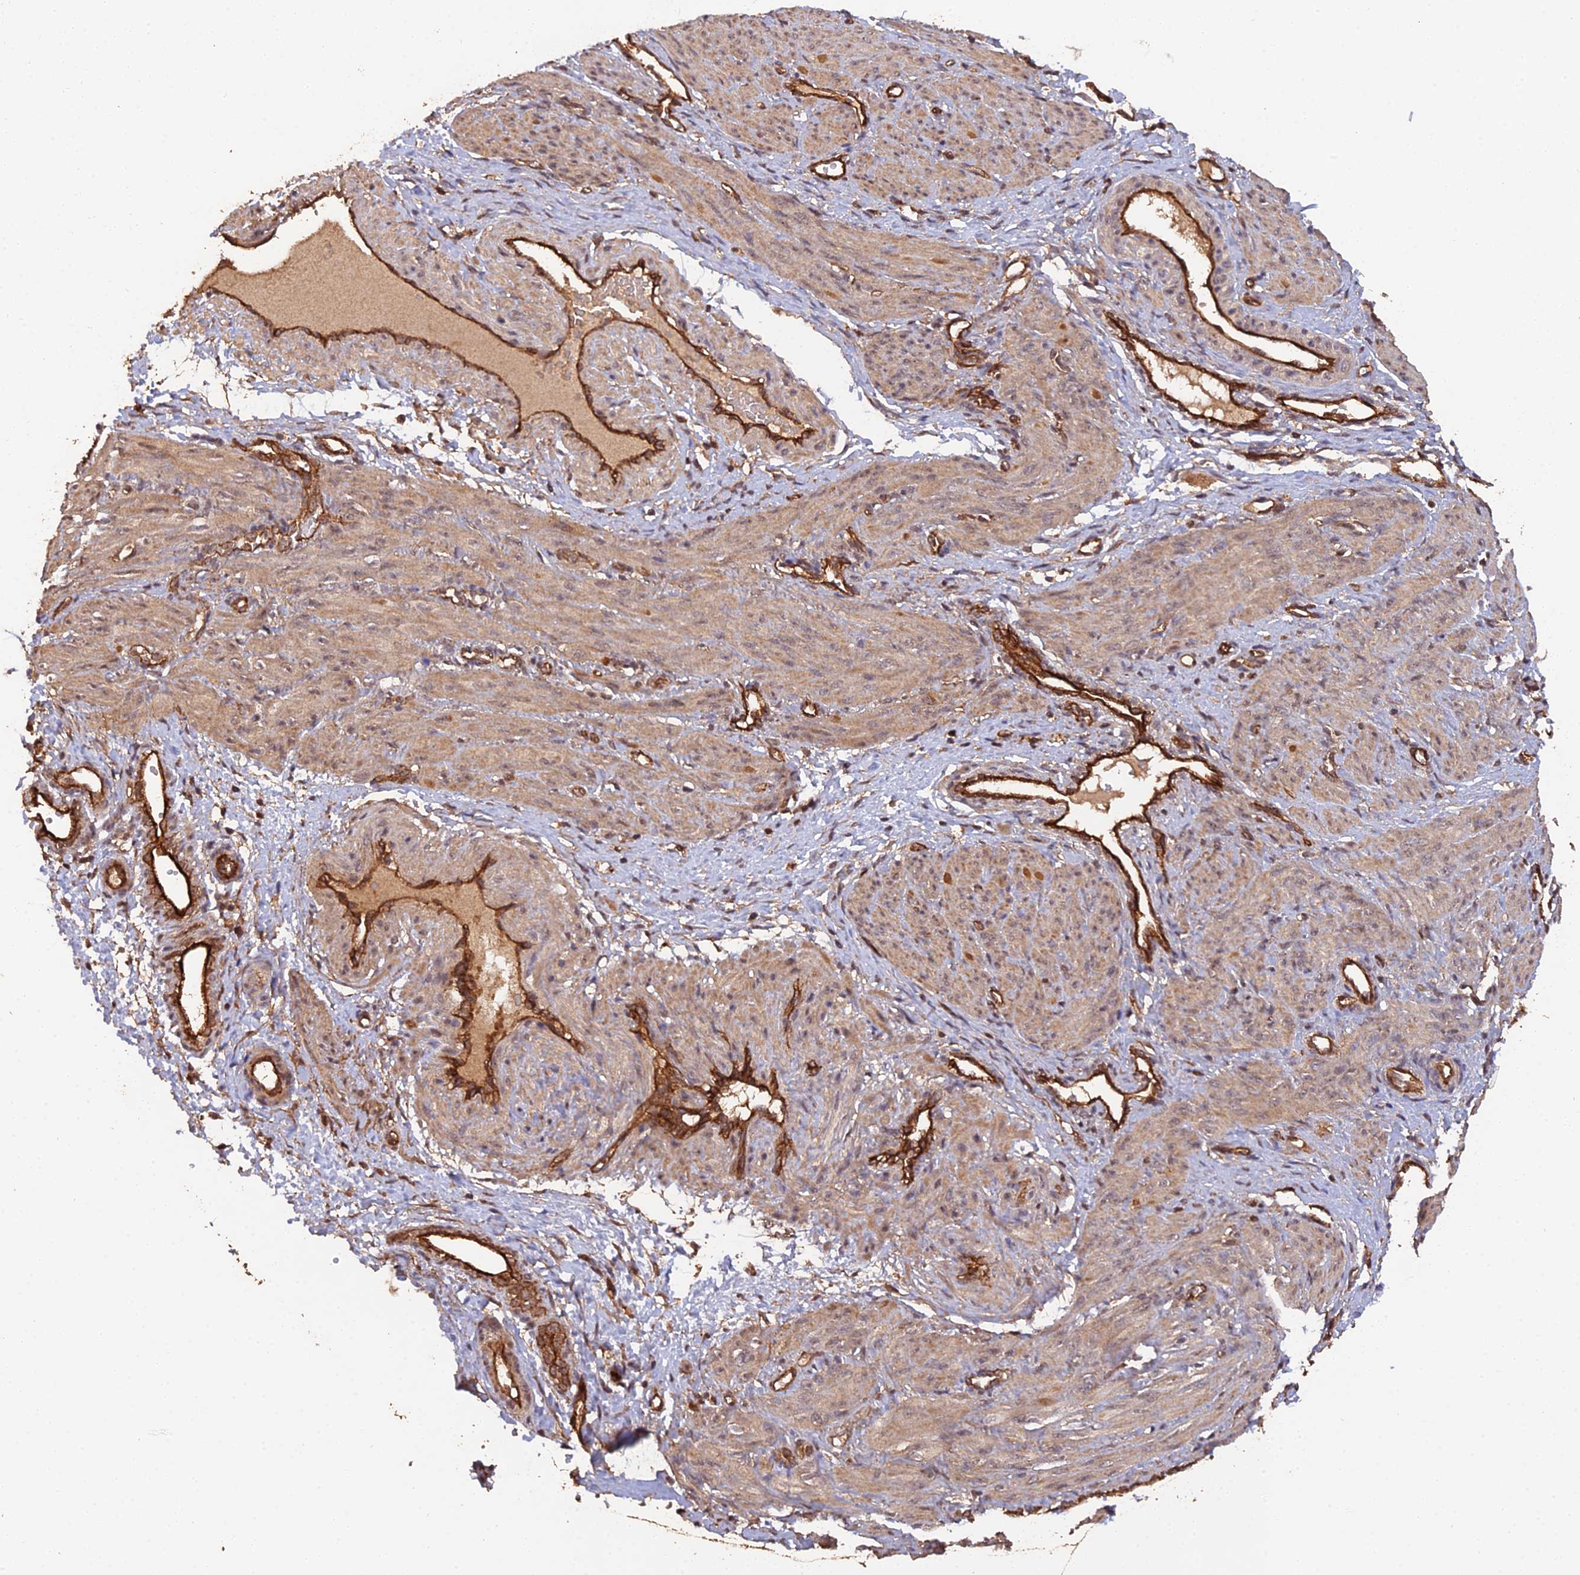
{"staining": {"intensity": "moderate", "quantity": ">75%", "location": "cytoplasmic/membranous"}, "tissue": "smooth muscle", "cell_type": "Smooth muscle cells", "image_type": "normal", "snomed": [{"axis": "morphology", "description": "Normal tissue, NOS"}, {"axis": "topography", "description": "Endometrium"}], "caption": "IHC histopathology image of unremarkable smooth muscle: human smooth muscle stained using immunohistochemistry (IHC) shows medium levels of moderate protein expression localized specifically in the cytoplasmic/membranous of smooth muscle cells, appearing as a cytoplasmic/membranous brown color.", "gene": "RALGAPA2", "patient": {"sex": "female", "age": 33}}